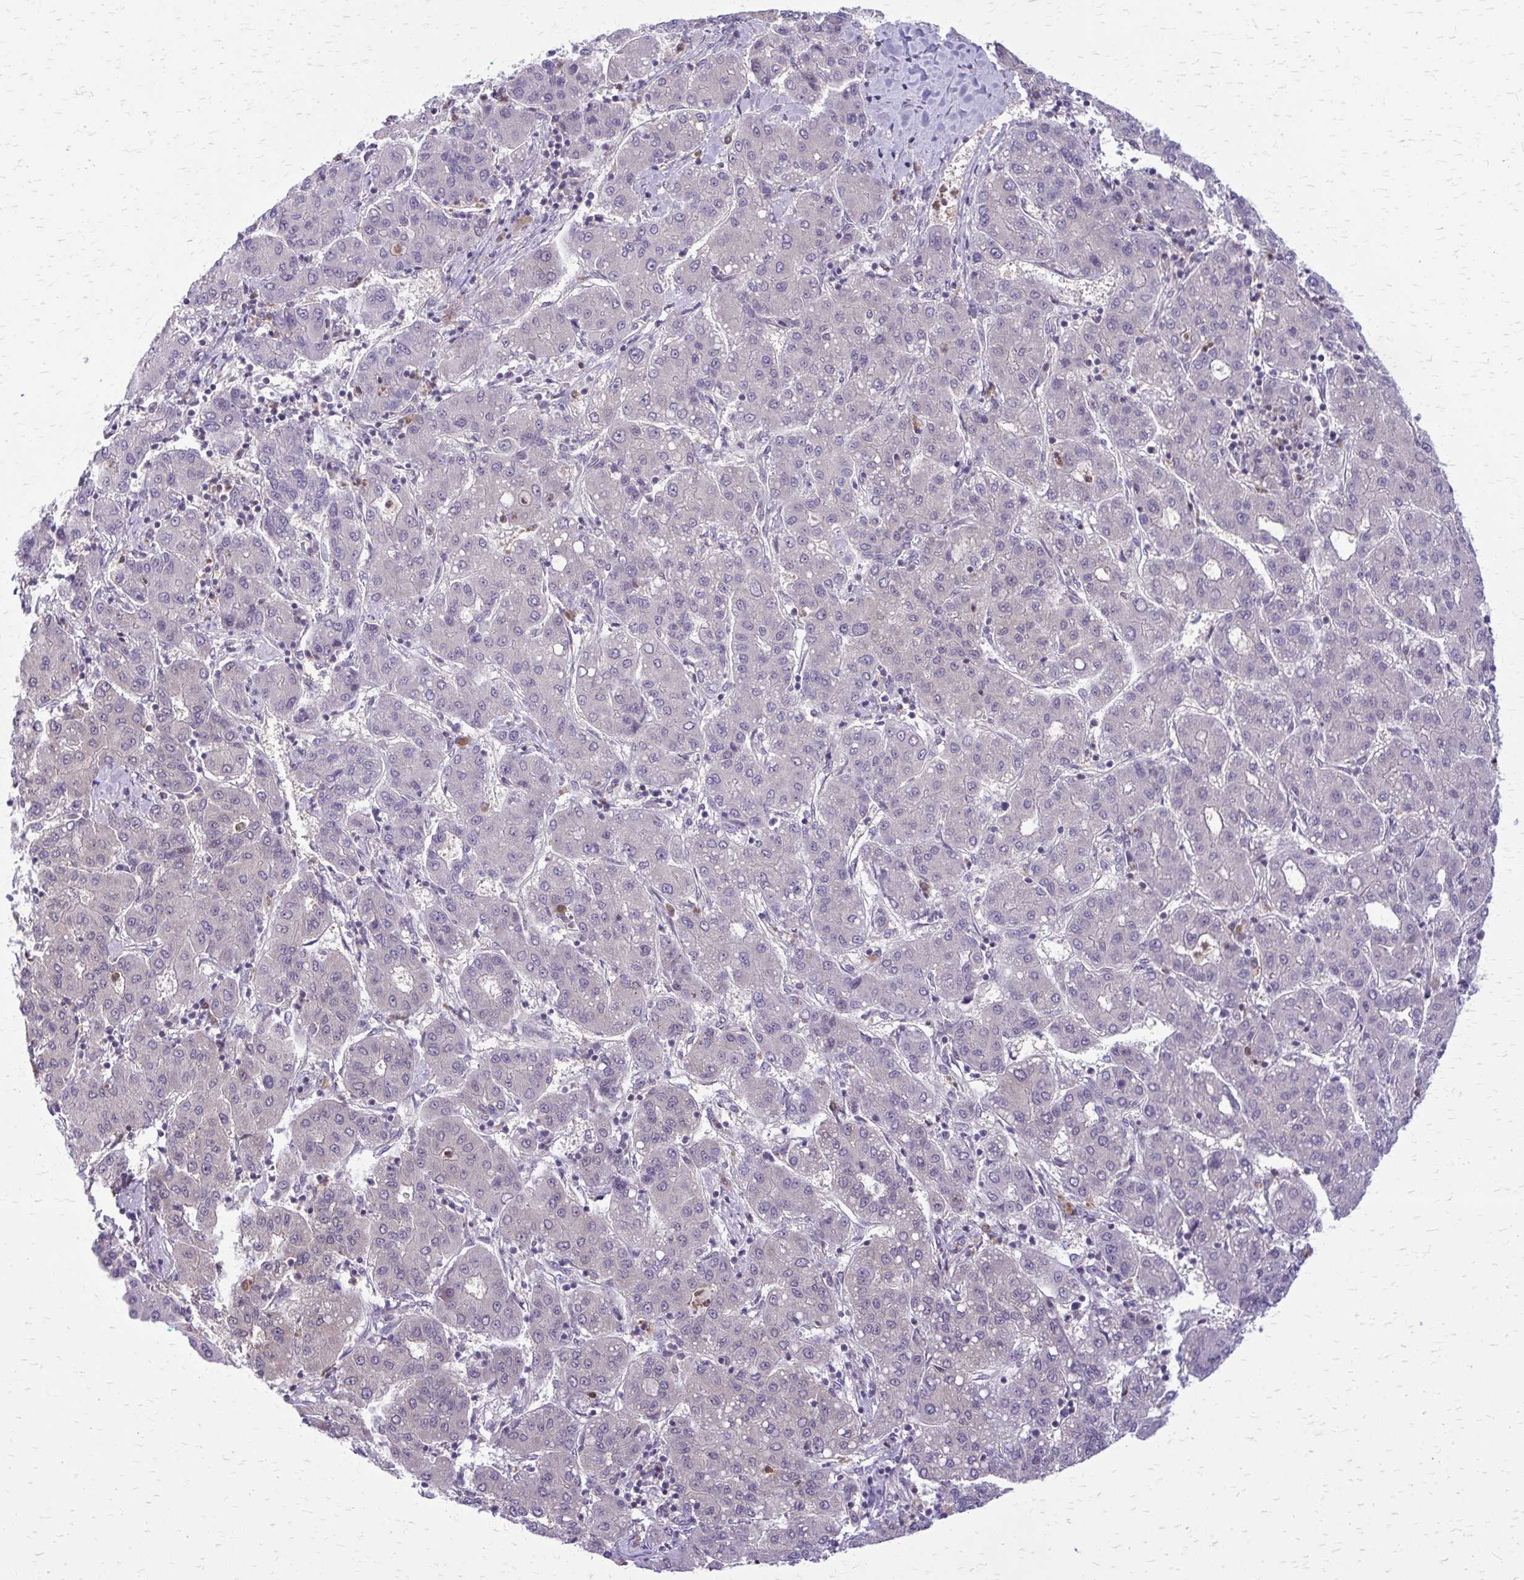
{"staining": {"intensity": "negative", "quantity": "none", "location": "none"}, "tissue": "liver cancer", "cell_type": "Tumor cells", "image_type": "cancer", "snomed": [{"axis": "morphology", "description": "Carcinoma, Hepatocellular, NOS"}, {"axis": "topography", "description": "Liver"}], "caption": "An immunohistochemistry (IHC) image of liver cancer (hepatocellular carcinoma) is shown. There is no staining in tumor cells of liver cancer (hepatocellular carcinoma).", "gene": "GLRX", "patient": {"sex": "male", "age": 65}}